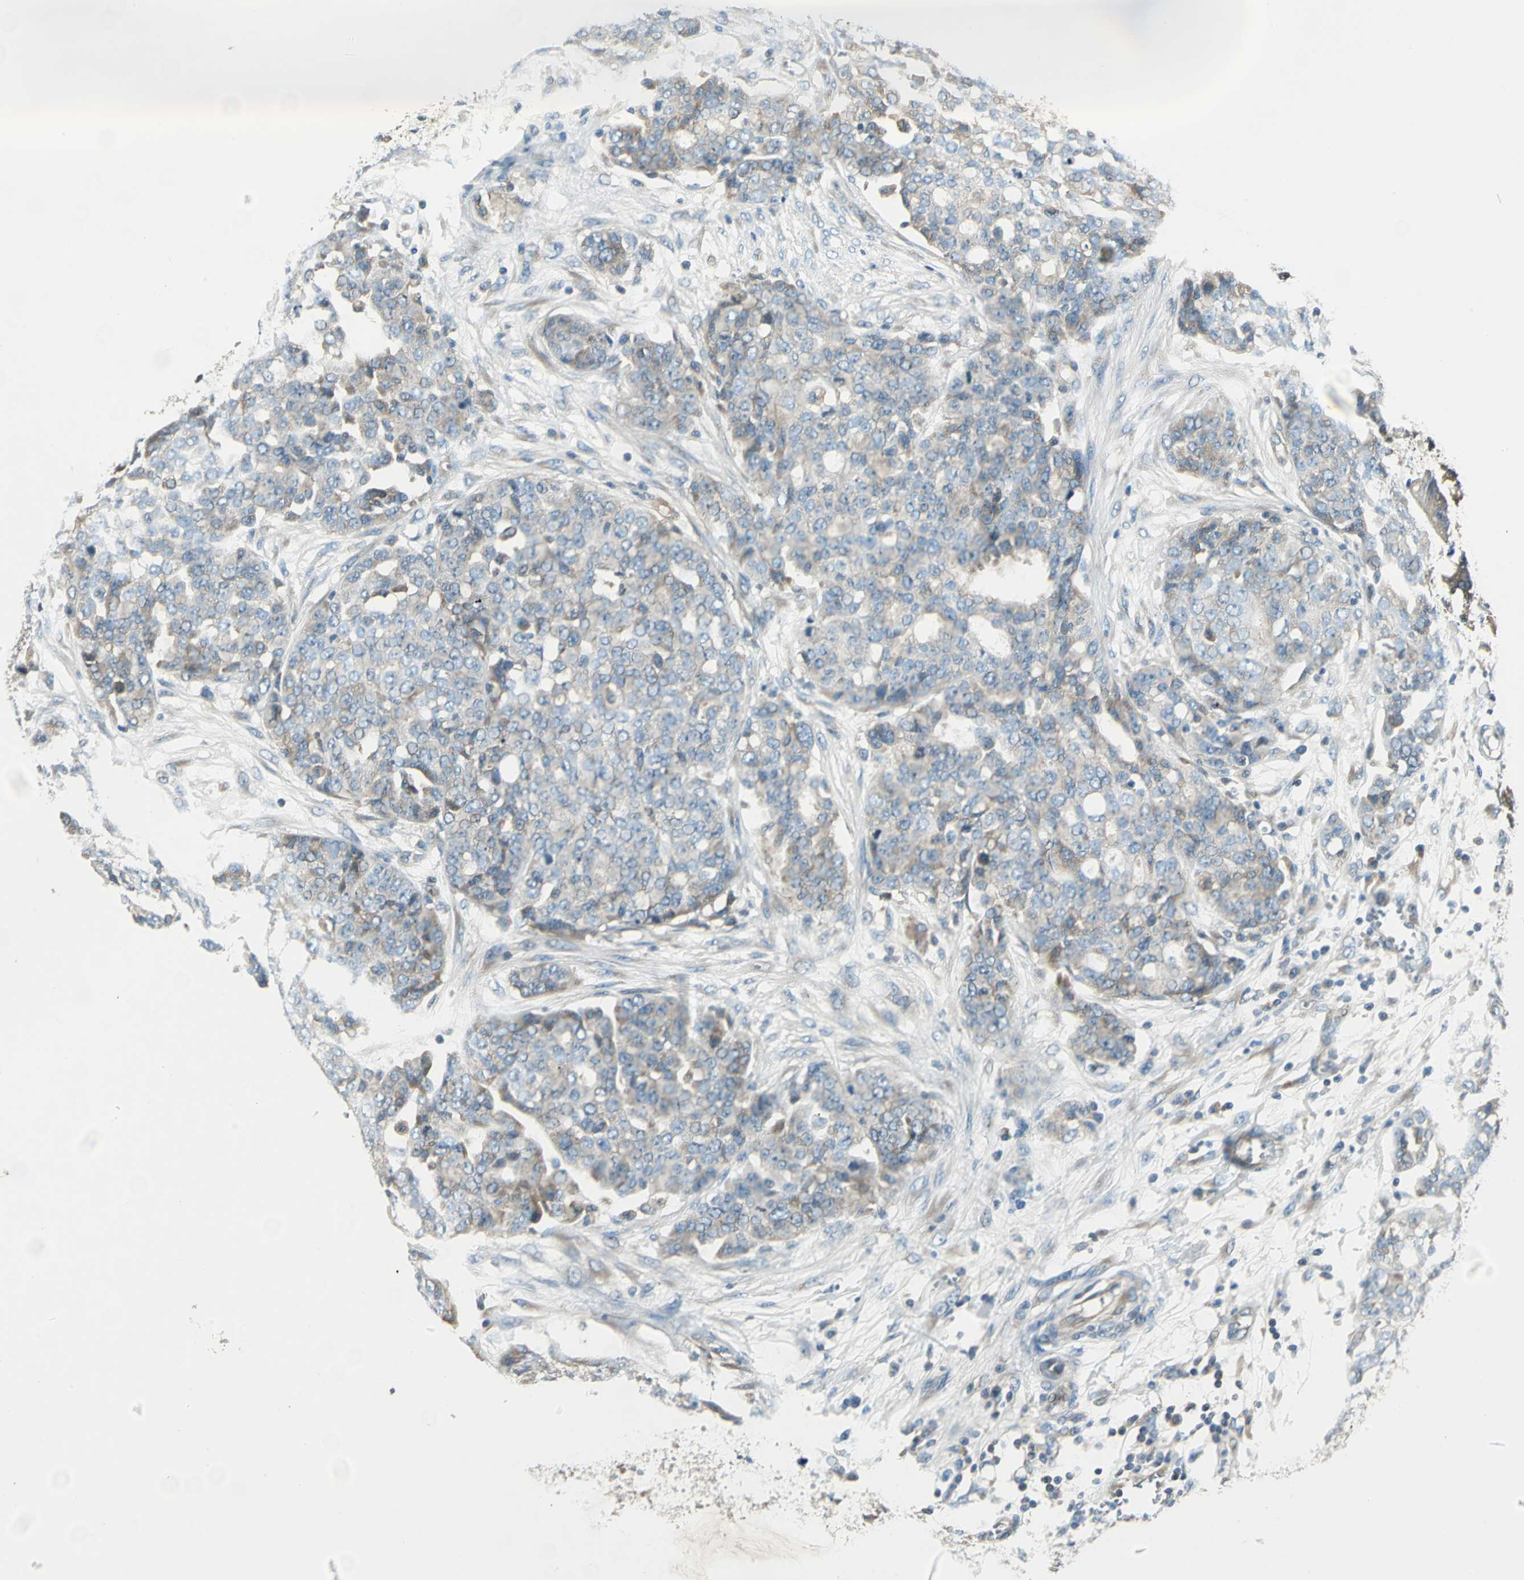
{"staining": {"intensity": "weak", "quantity": ">75%", "location": "cytoplasmic/membranous"}, "tissue": "ovarian cancer", "cell_type": "Tumor cells", "image_type": "cancer", "snomed": [{"axis": "morphology", "description": "Cystadenocarcinoma, serous, NOS"}, {"axis": "topography", "description": "Soft tissue"}, {"axis": "topography", "description": "Ovary"}], "caption": "Weak cytoplasmic/membranous protein positivity is seen in about >75% of tumor cells in ovarian cancer (serous cystadenocarcinoma).", "gene": "PRKAA1", "patient": {"sex": "female", "age": 57}}